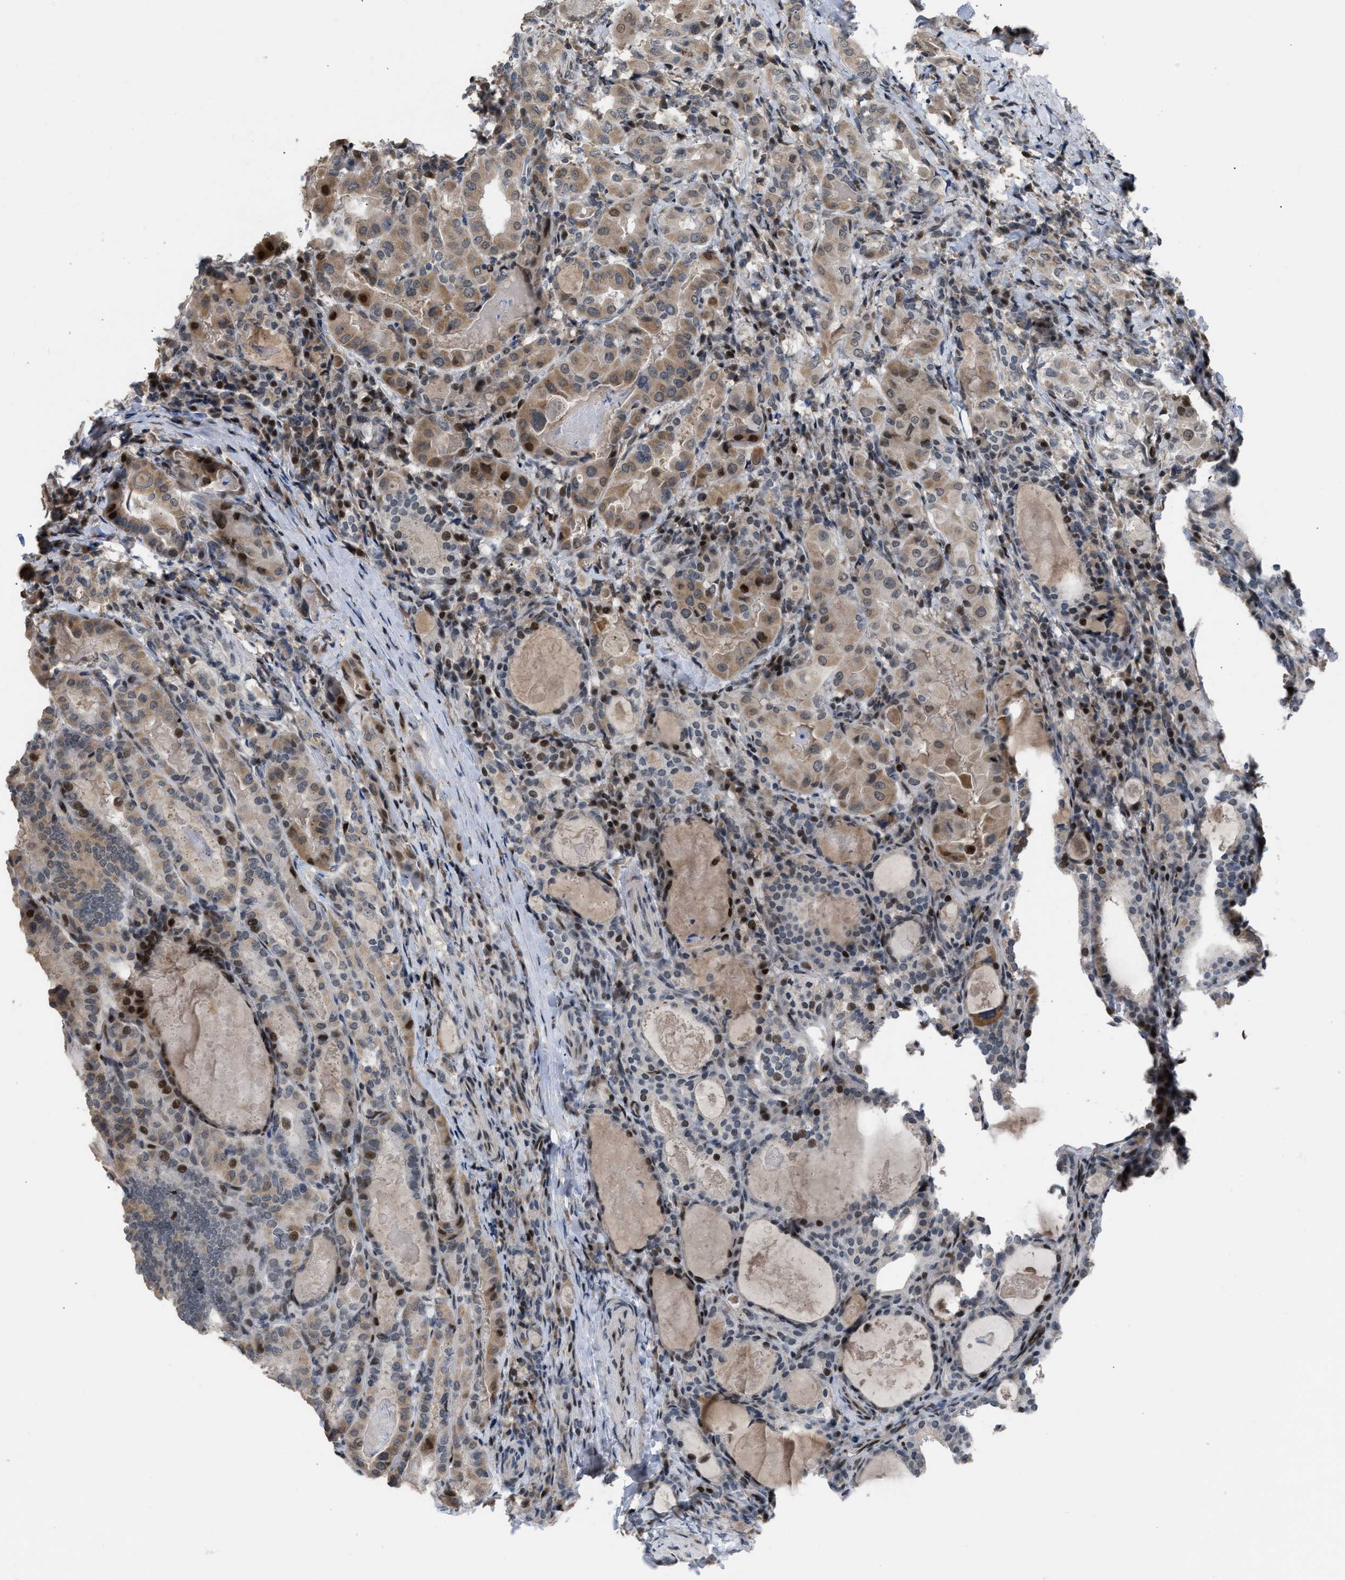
{"staining": {"intensity": "strong", "quantity": "<25%", "location": "cytoplasmic/membranous,nuclear"}, "tissue": "thyroid cancer", "cell_type": "Tumor cells", "image_type": "cancer", "snomed": [{"axis": "morphology", "description": "Papillary adenocarcinoma, NOS"}, {"axis": "topography", "description": "Thyroid gland"}], "caption": "Protein staining by immunohistochemistry (IHC) exhibits strong cytoplasmic/membranous and nuclear staining in approximately <25% of tumor cells in papillary adenocarcinoma (thyroid). (IHC, brightfield microscopy, high magnification).", "gene": "SETDB1", "patient": {"sex": "female", "age": 42}}